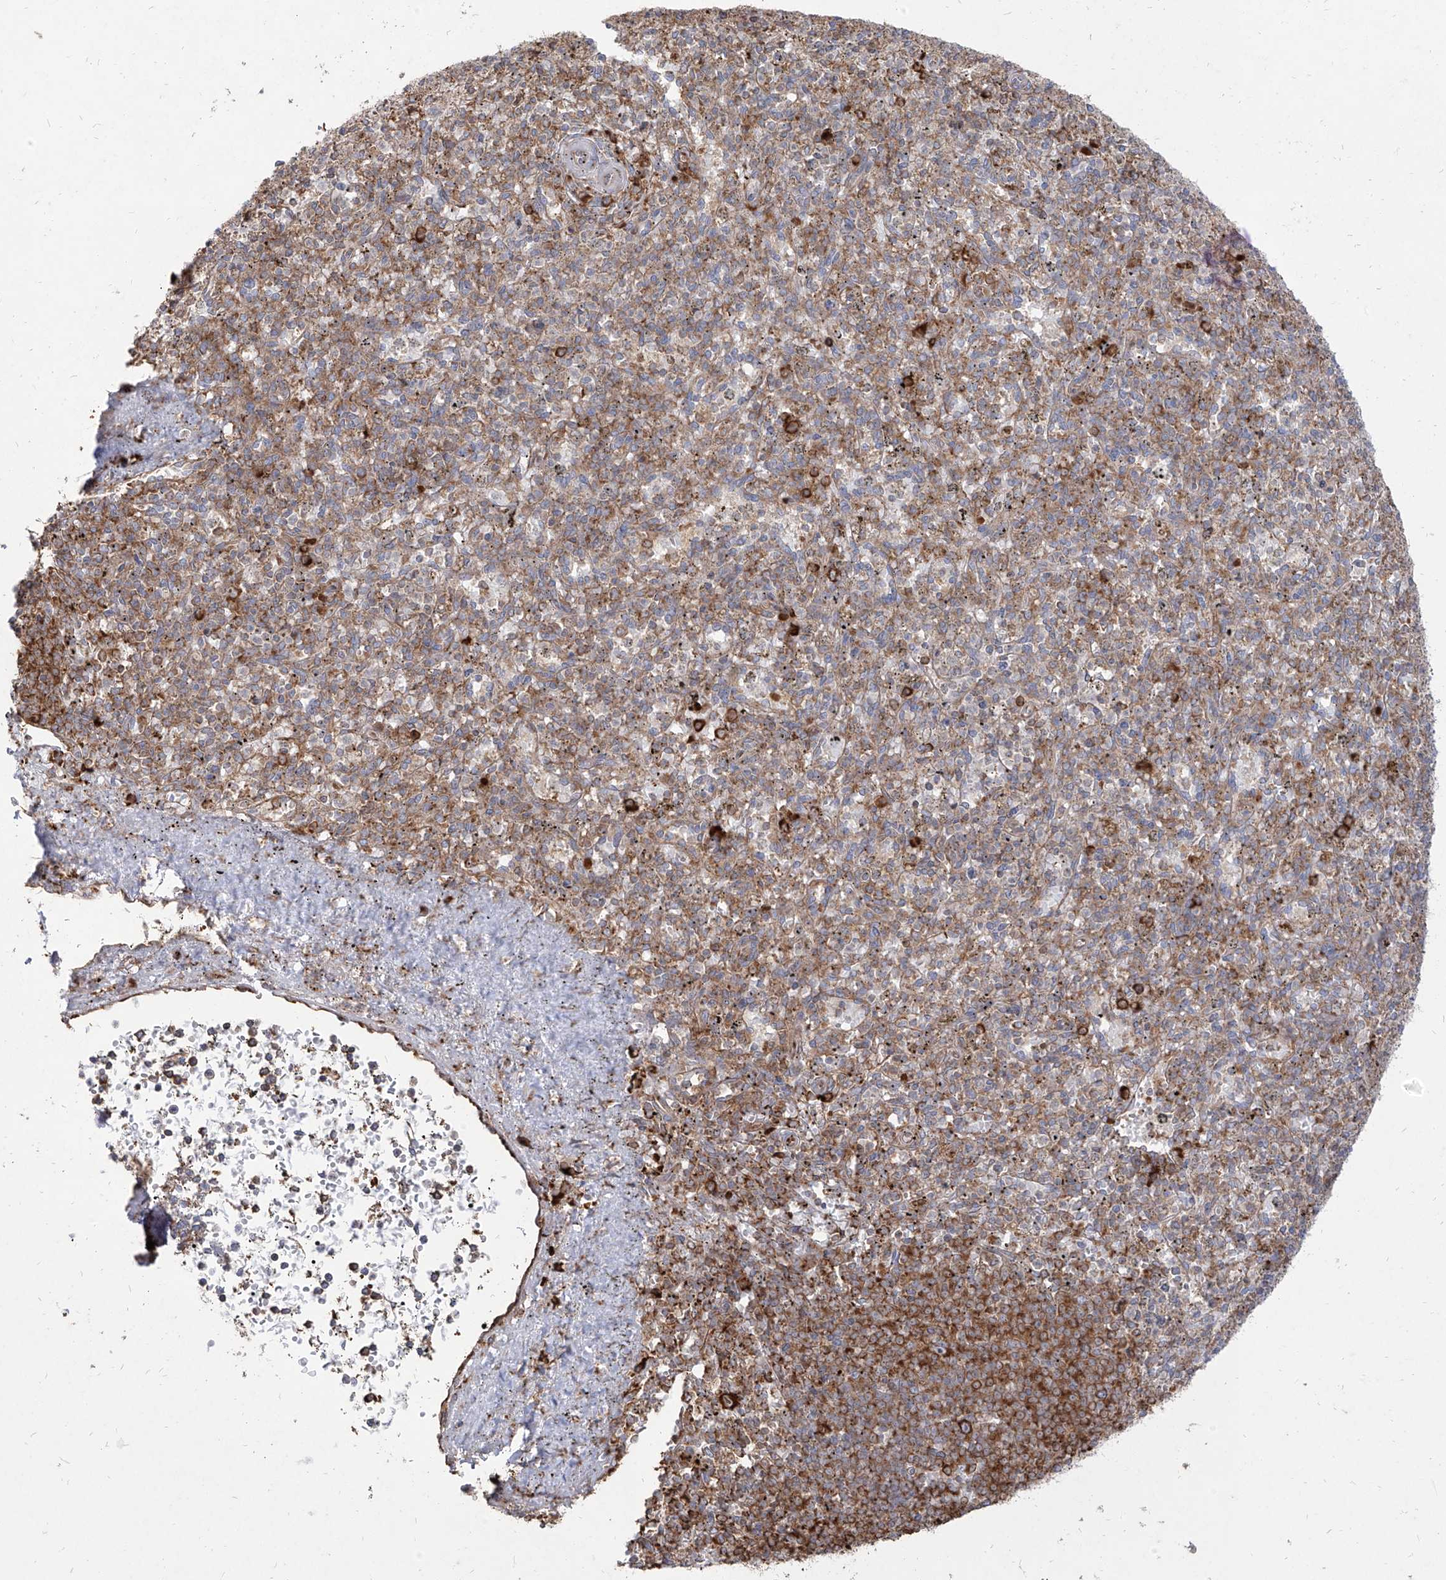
{"staining": {"intensity": "moderate", "quantity": ">75%", "location": "cytoplasmic/membranous"}, "tissue": "spleen", "cell_type": "Cells in red pulp", "image_type": "normal", "snomed": [{"axis": "morphology", "description": "Normal tissue, NOS"}, {"axis": "topography", "description": "Spleen"}], "caption": "DAB (3,3'-diaminobenzidine) immunohistochemical staining of unremarkable spleen displays moderate cytoplasmic/membranous protein positivity in about >75% of cells in red pulp. (Stains: DAB in brown, nuclei in blue, Microscopy: brightfield microscopy at high magnification).", "gene": "RPS25", "patient": {"sex": "male", "age": 72}}